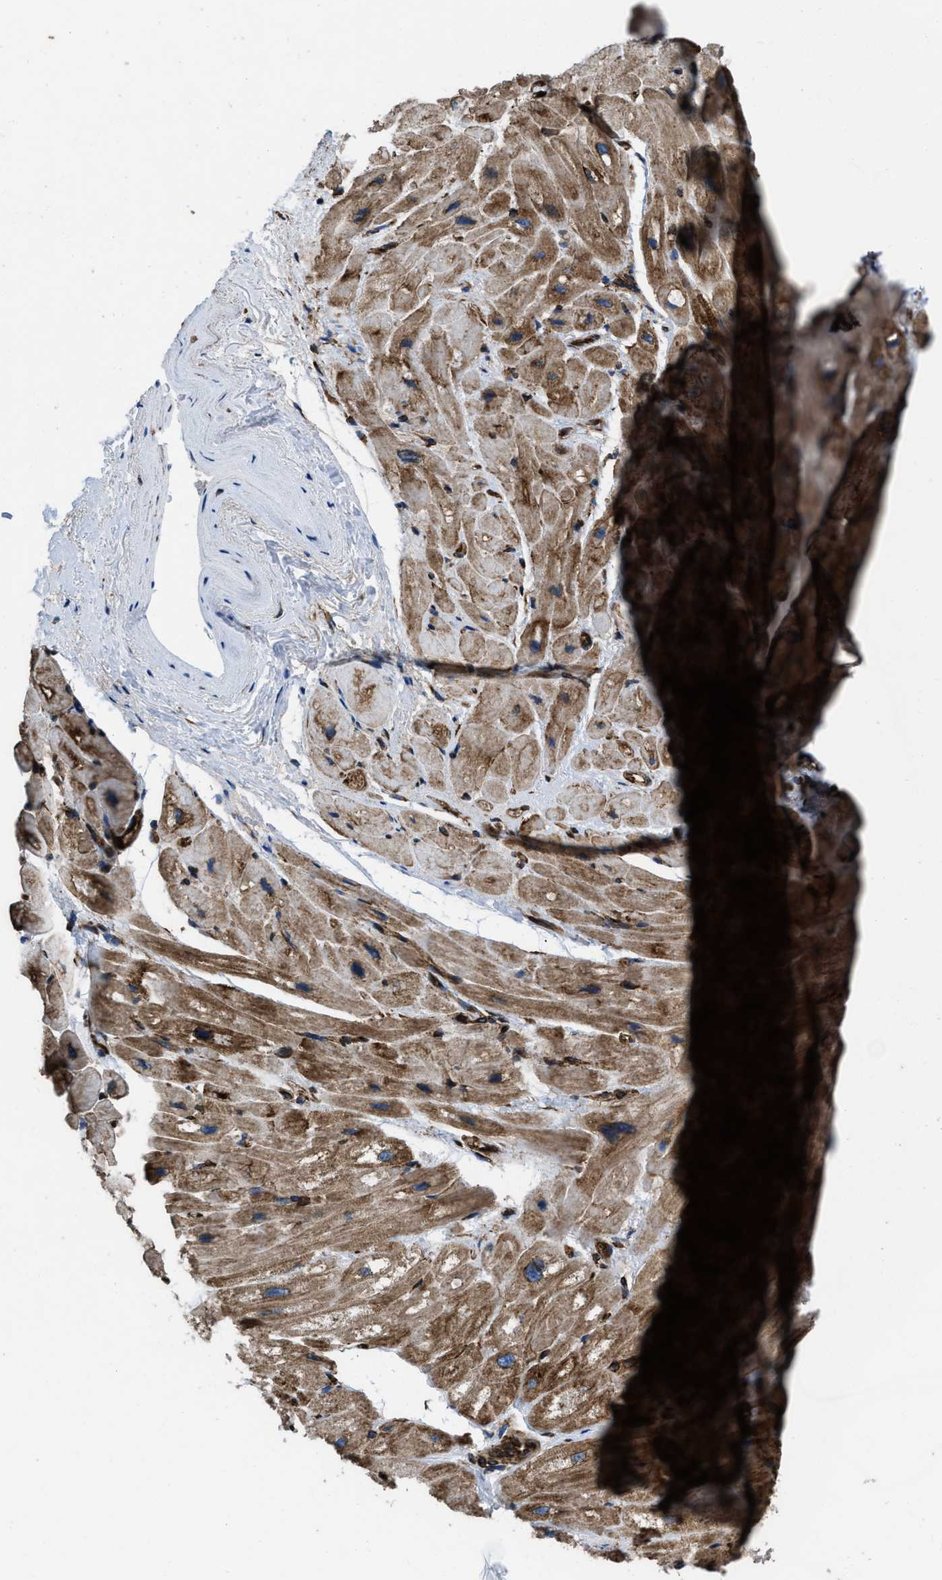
{"staining": {"intensity": "moderate", "quantity": ">75%", "location": "cytoplasmic/membranous"}, "tissue": "heart muscle", "cell_type": "Cardiomyocytes", "image_type": "normal", "snomed": [{"axis": "morphology", "description": "Normal tissue, NOS"}, {"axis": "topography", "description": "Heart"}], "caption": "High-power microscopy captured an IHC image of unremarkable heart muscle, revealing moderate cytoplasmic/membranous staining in about >75% of cardiomyocytes.", "gene": "CAPRIN1", "patient": {"sex": "male", "age": 49}}